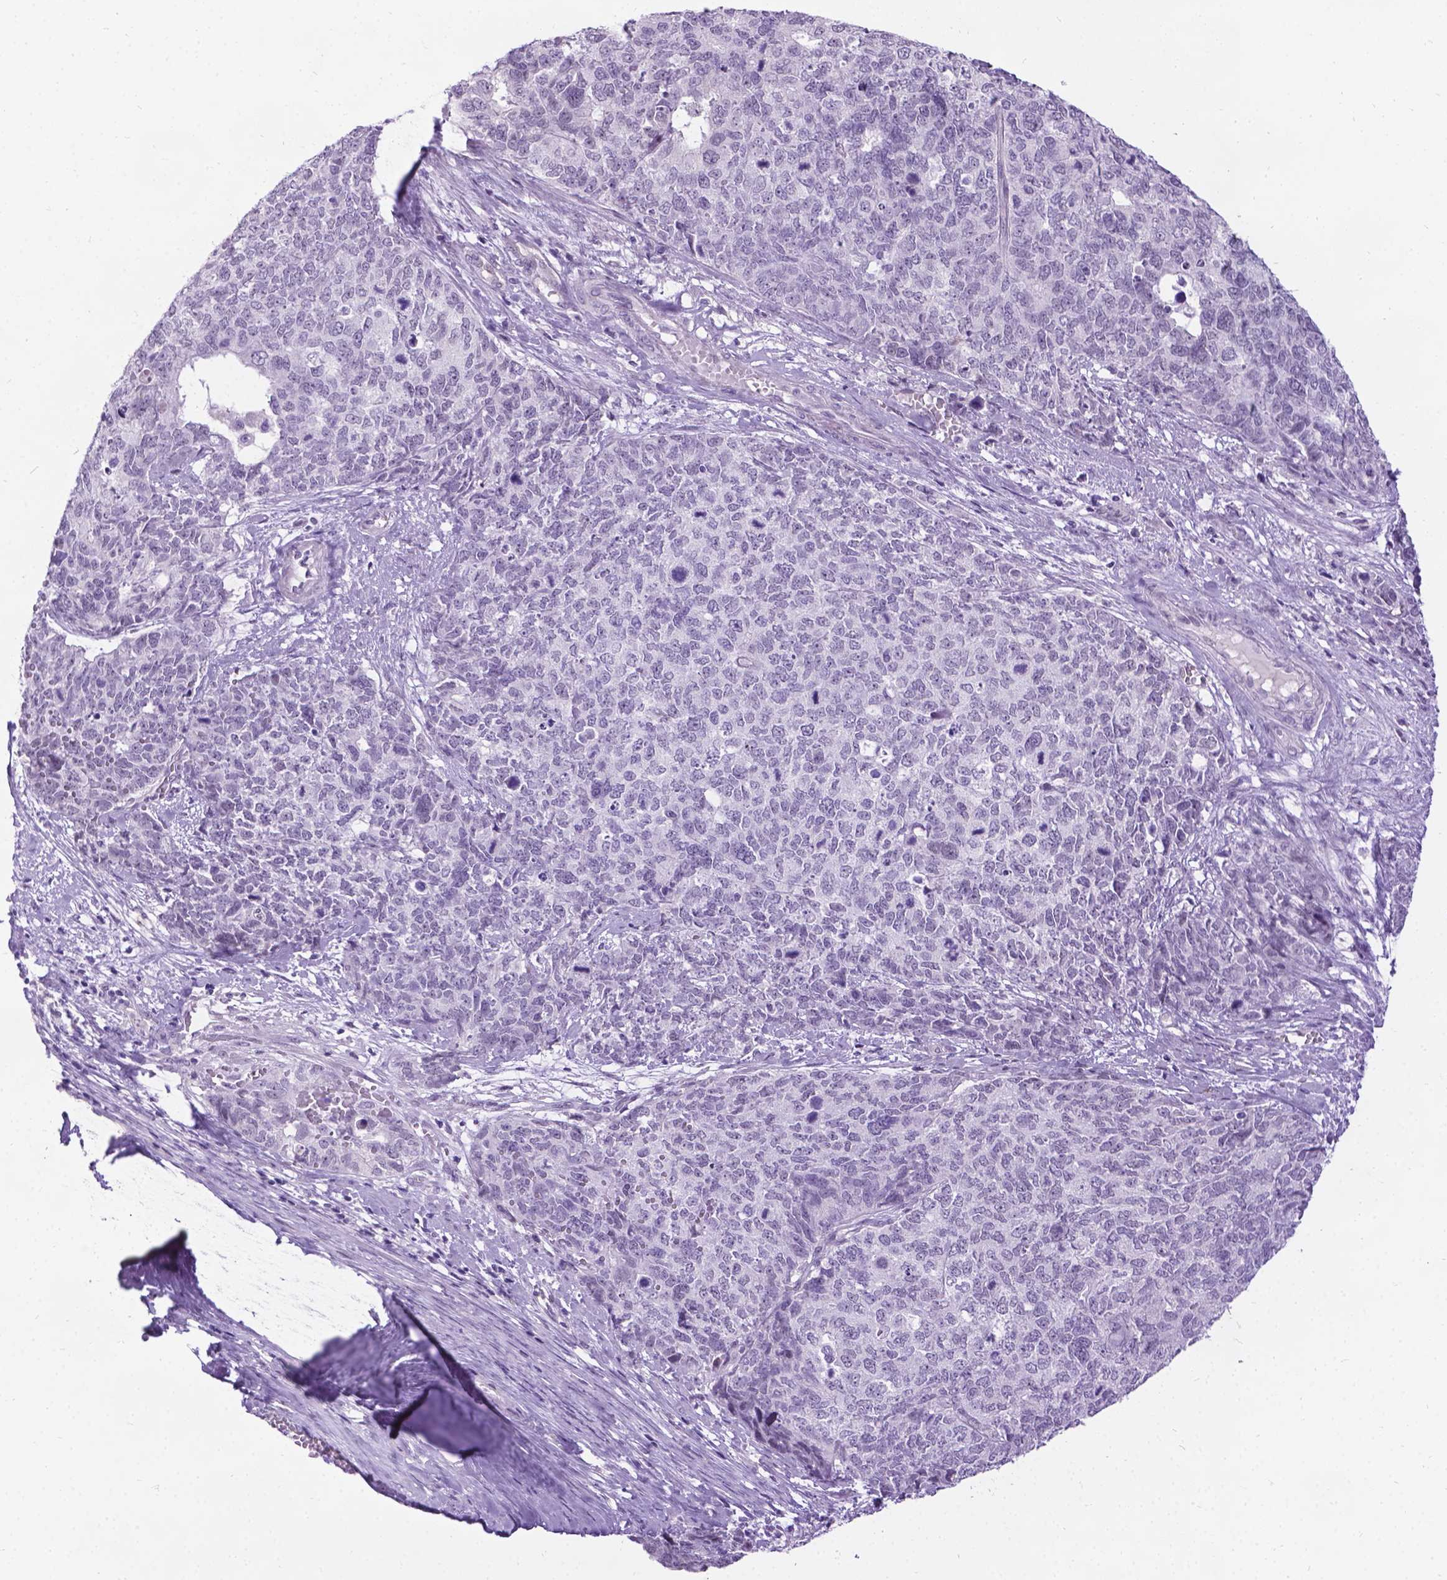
{"staining": {"intensity": "negative", "quantity": "none", "location": "none"}, "tissue": "cervical cancer", "cell_type": "Tumor cells", "image_type": "cancer", "snomed": [{"axis": "morphology", "description": "Squamous cell carcinoma, NOS"}, {"axis": "topography", "description": "Cervix"}], "caption": "This is an immunohistochemistry histopathology image of cervical cancer. There is no expression in tumor cells.", "gene": "PROB1", "patient": {"sex": "female", "age": 63}}